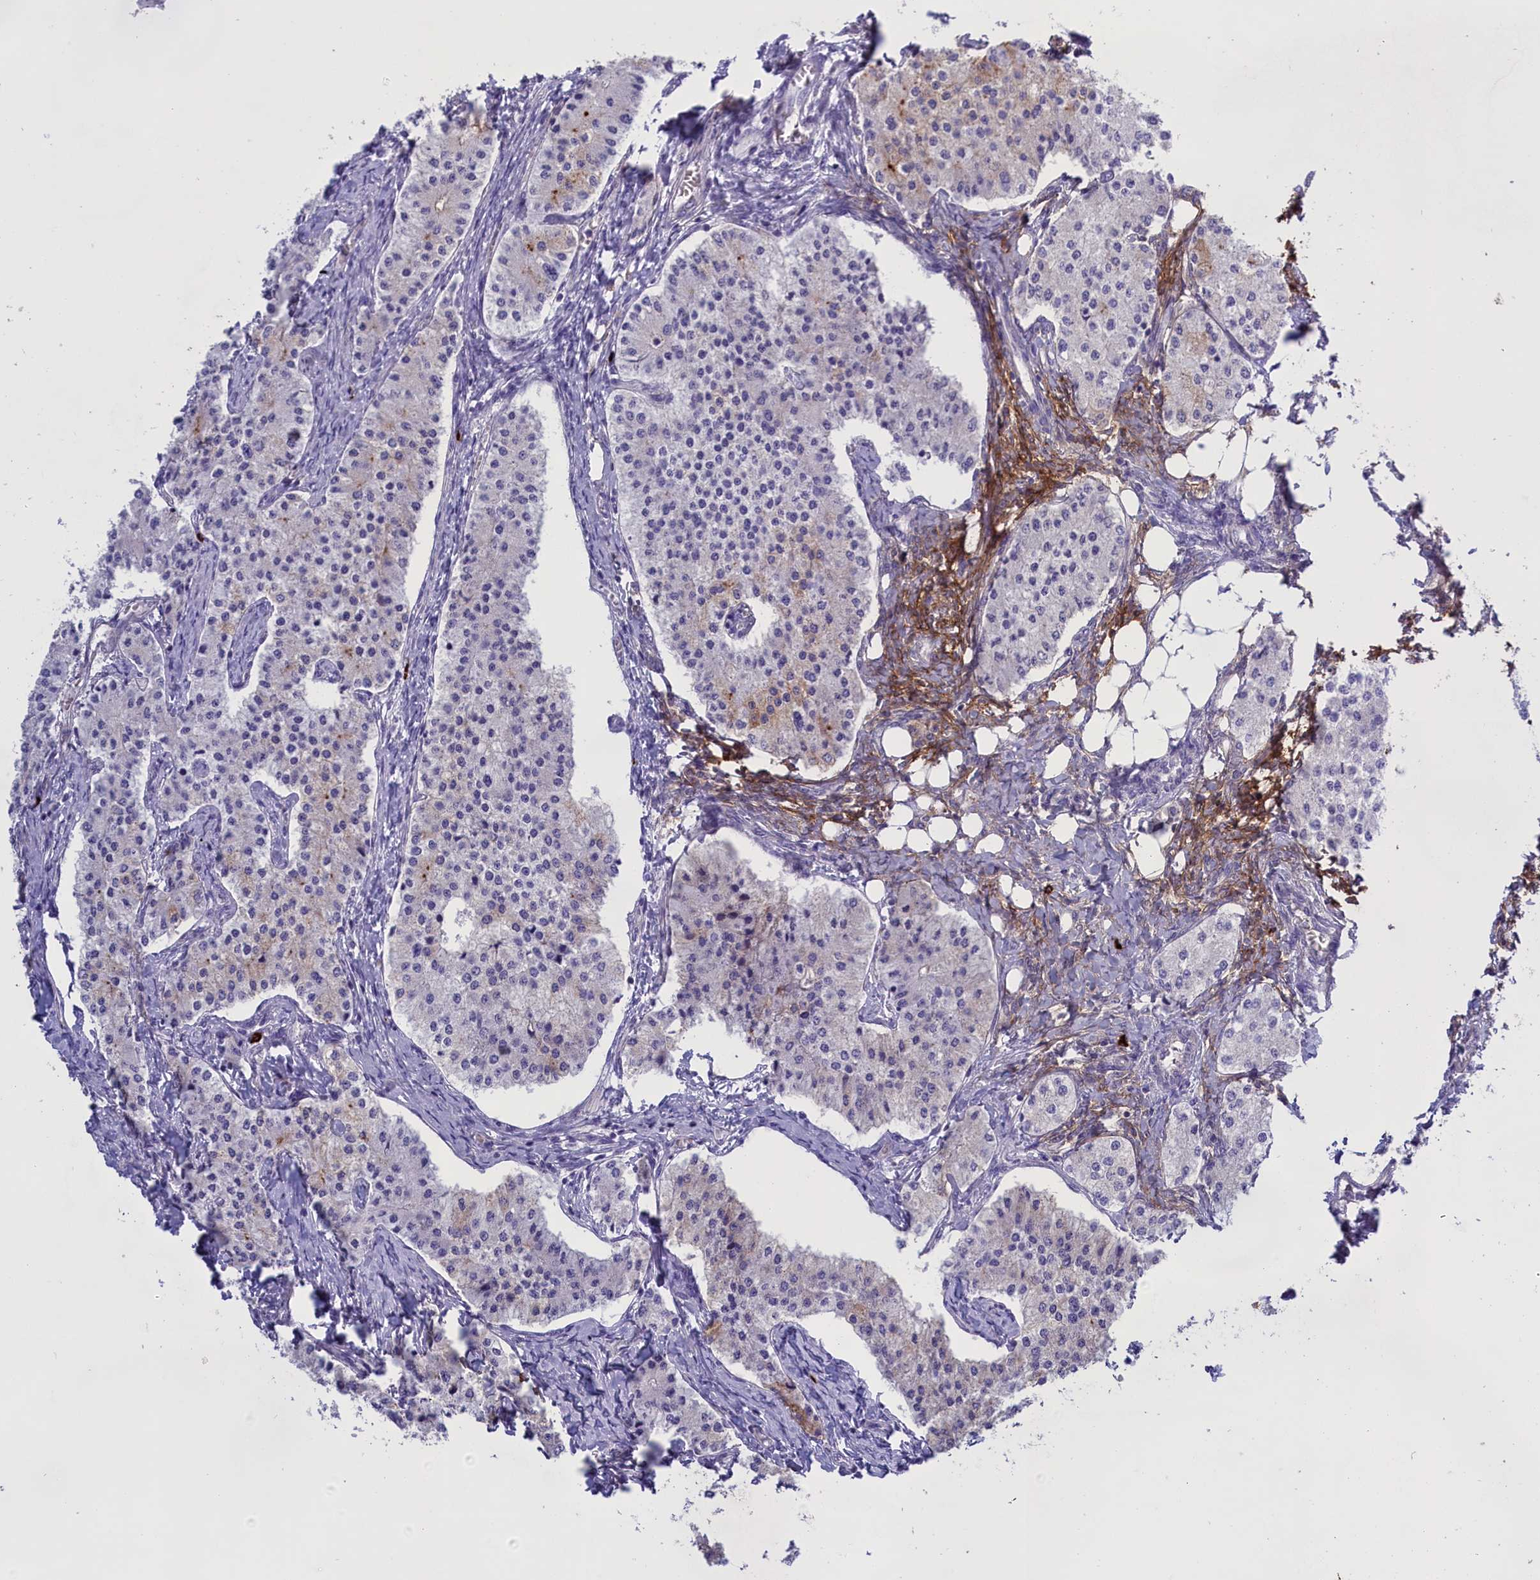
{"staining": {"intensity": "moderate", "quantity": "<25%", "location": "cytoplasmic/membranous"}, "tissue": "carcinoid", "cell_type": "Tumor cells", "image_type": "cancer", "snomed": [{"axis": "morphology", "description": "Carcinoid, malignant, NOS"}, {"axis": "topography", "description": "Colon"}], "caption": "The photomicrograph reveals staining of malignant carcinoid, revealing moderate cytoplasmic/membranous protein expression (brown color) within tumor cells.", "gene": "ENPP6", "patient": {"sex": "female", "age": 52}}